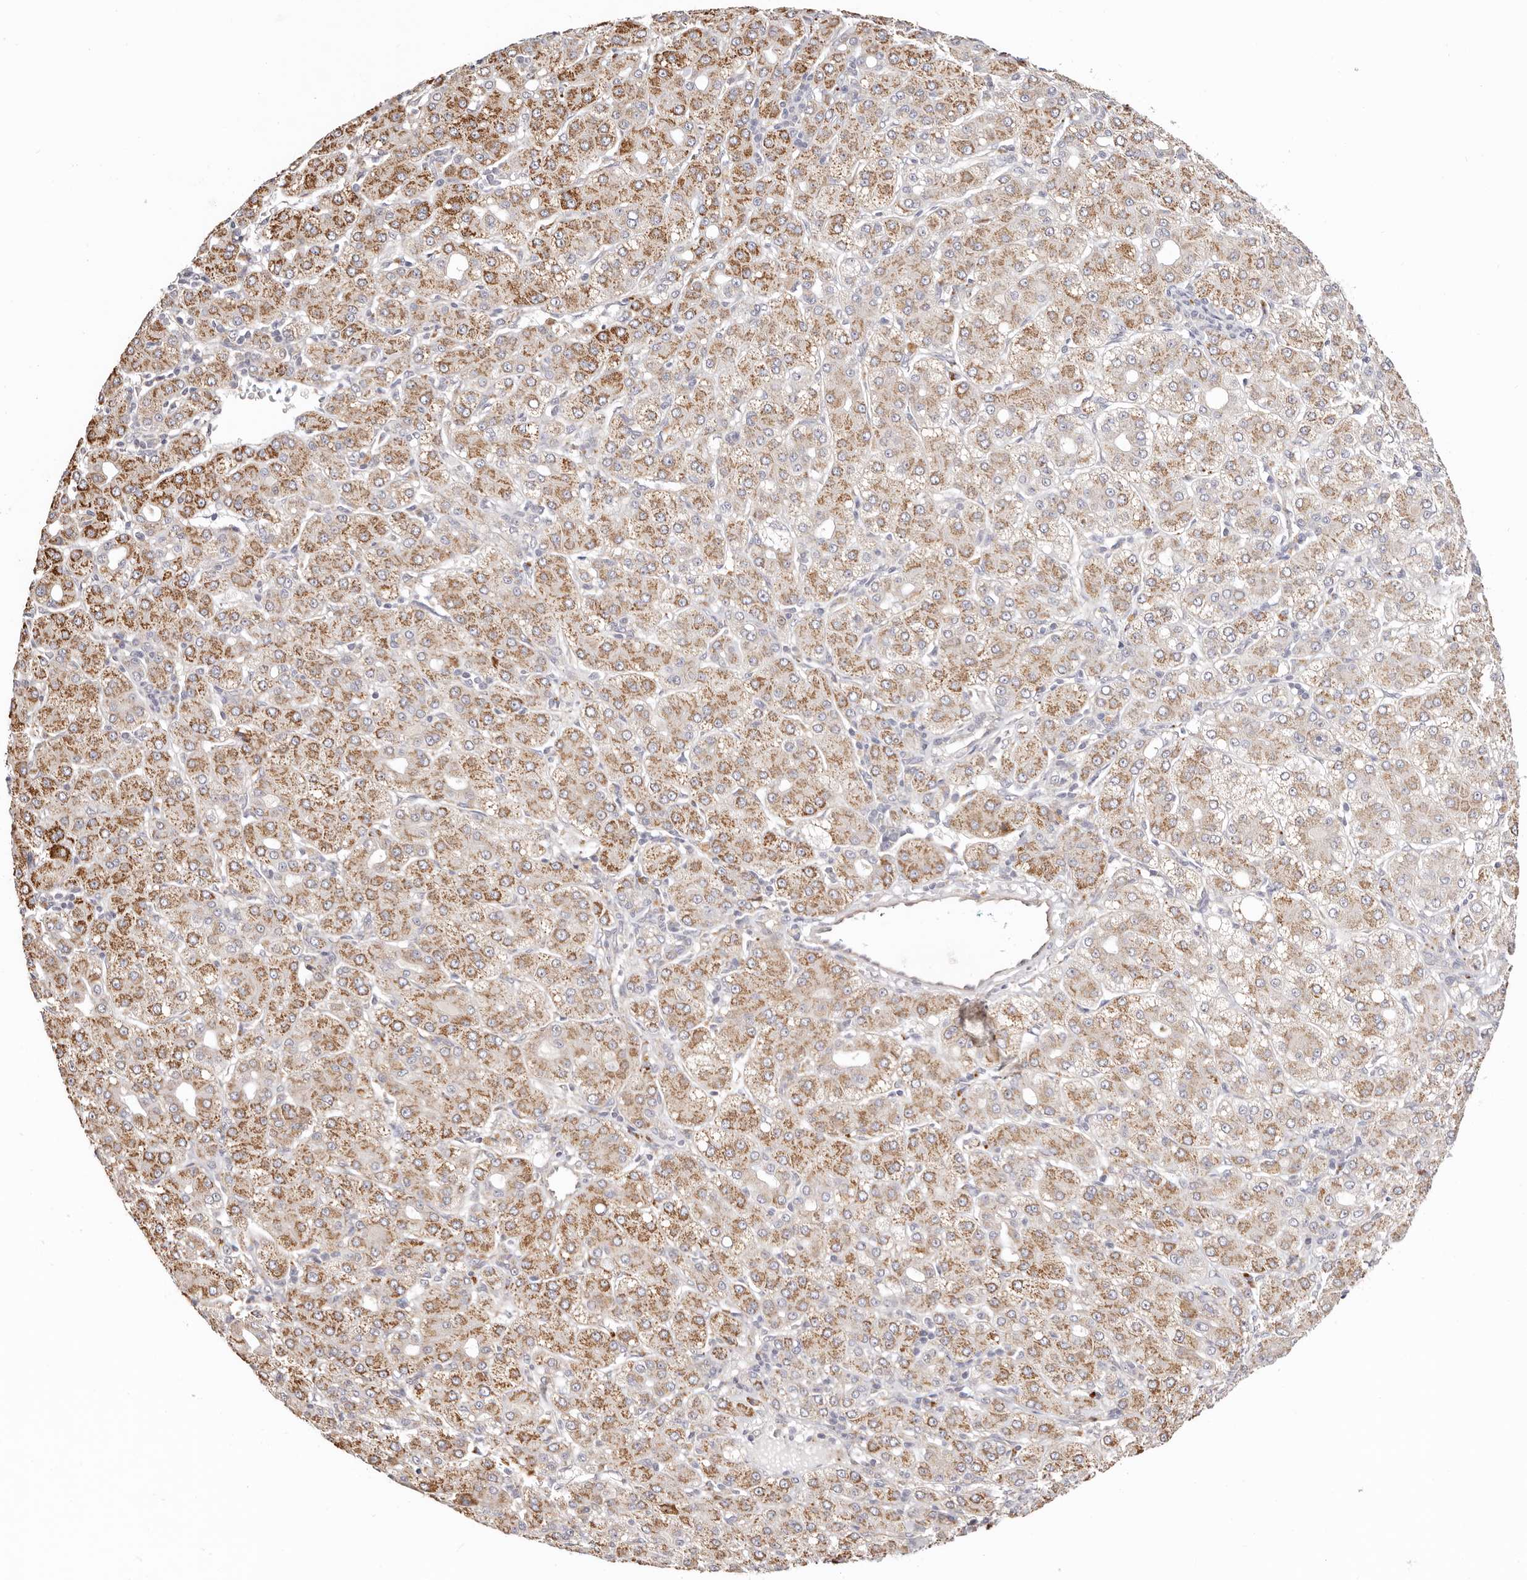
{"staining": {"intensity": "moderate", "quantity": ">75%", "location": "cytoplasmic/membranous"}, "tissue": "liver cancer", "cell_type": "Tumor cells", "image_type": "cancer", "snomed": [{"axis": "morphology", "description": "Carcinoma, Hepatocellular, NOS"}, {"axis": "topography", "description": "Liver"}], "caption": "Immunohistochemistry (IHC) histopathology image of neoplastic tissue: liver cancer stained using IHC demonstrates medium levels of moderate protein expression localized specifically in the cytoplasmic/membranous of tumor cells, appearing as a cytoplasmic/membranous brown color.", "gene": "BCL2L15", "patient": {"sex": "male", "age": 65}}